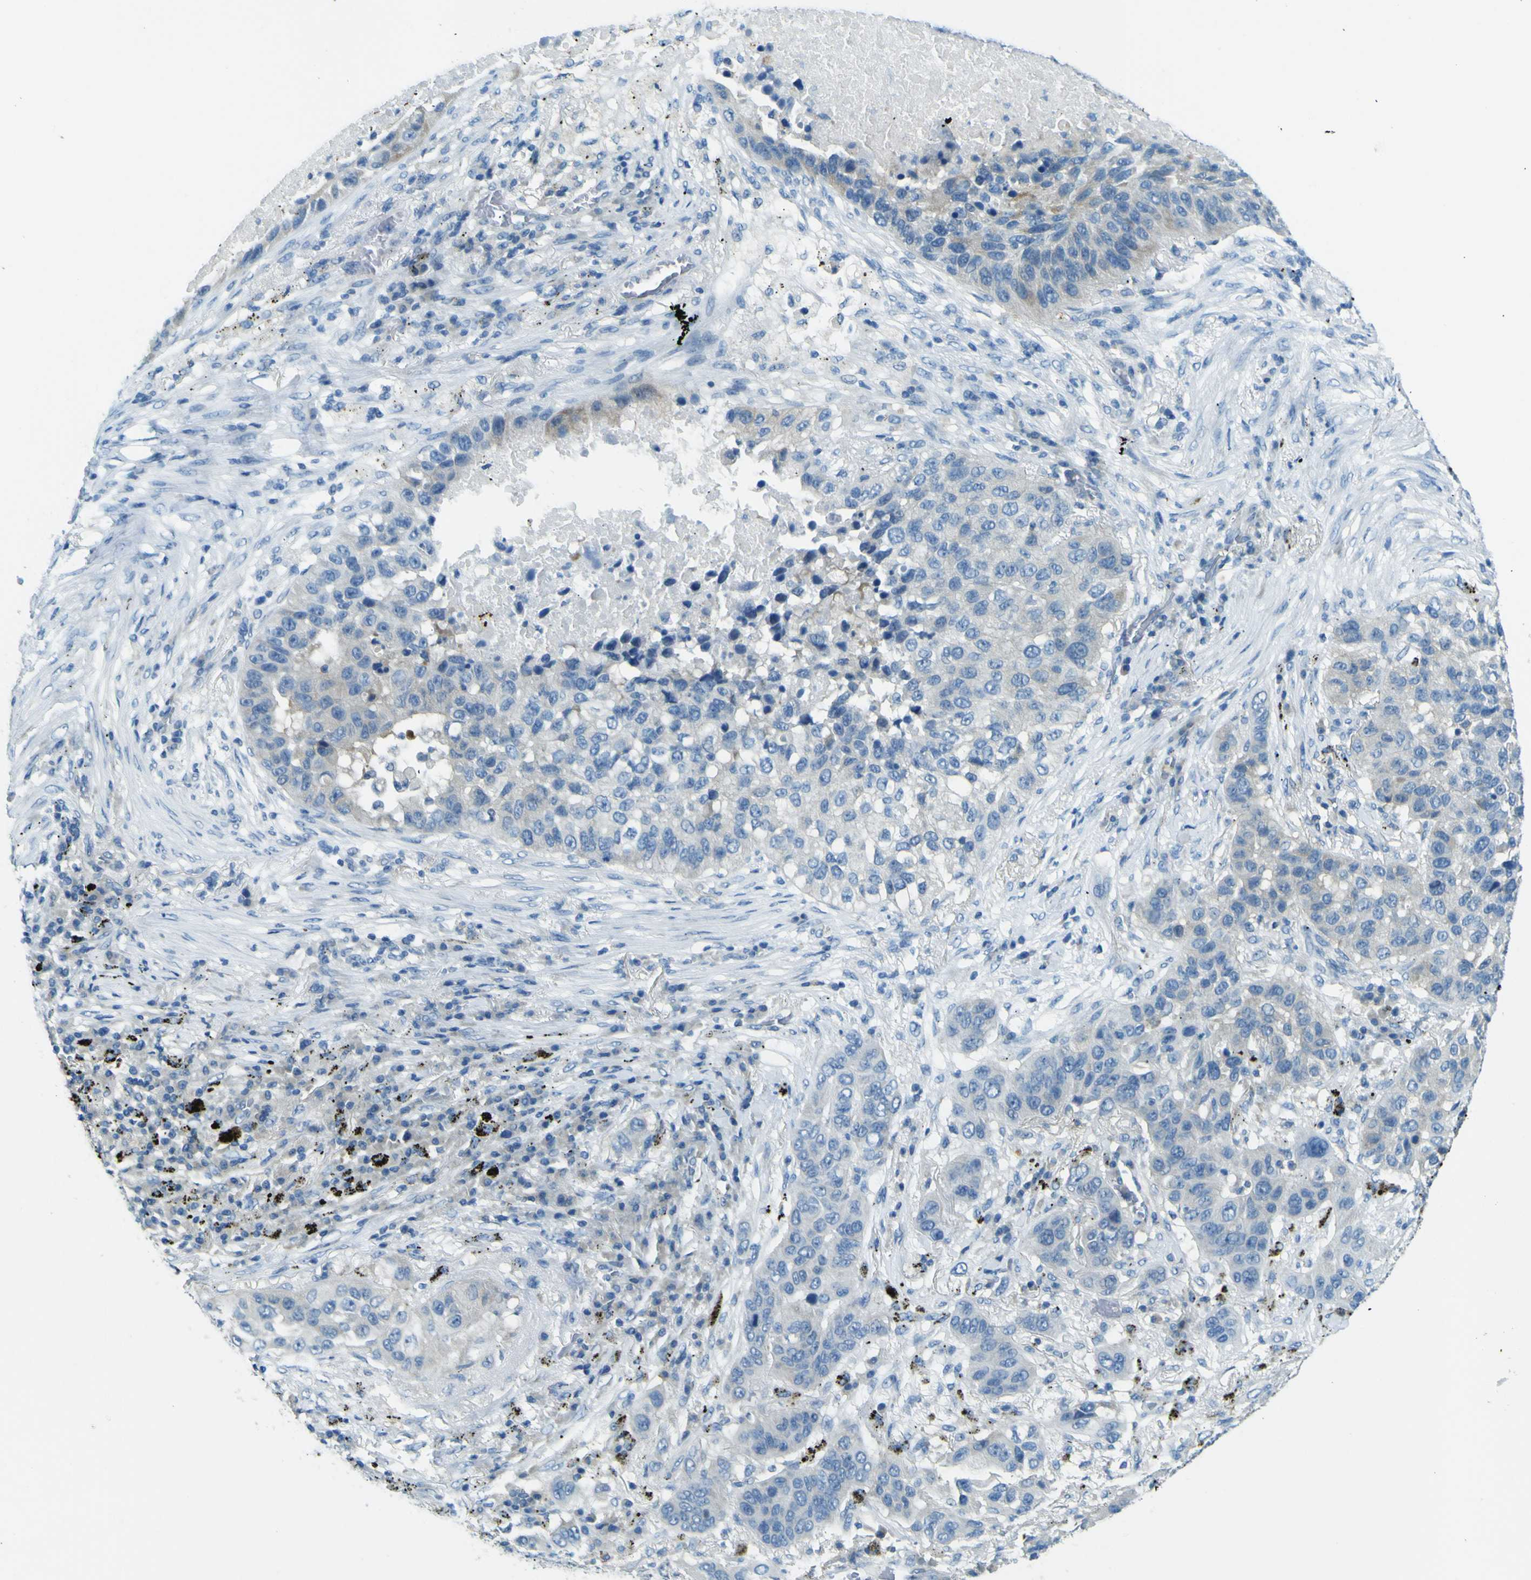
{"staining": {"intensity": "moderate", "quantity": "<25%", "location": "cytoplasmic/membranous"}, "tissue": "lung cancer", "cell_type": "Tumor cells", "image_type": "cancer", "snomed": [{"axis": "morphology", "description": "Squamous cell carcinoma, NOS"}, {"axis": "topography", "description": "Lung"}], "caption": "Lung cancer (squamous cell carcinoma) tissue reveals moderate cytoplasmic/membranous positivity in about <25% of tumor cells, visualized by immunohistochemistry.", "gene": "SORCS1", "patient": {"sex": "male", "age": 57}}